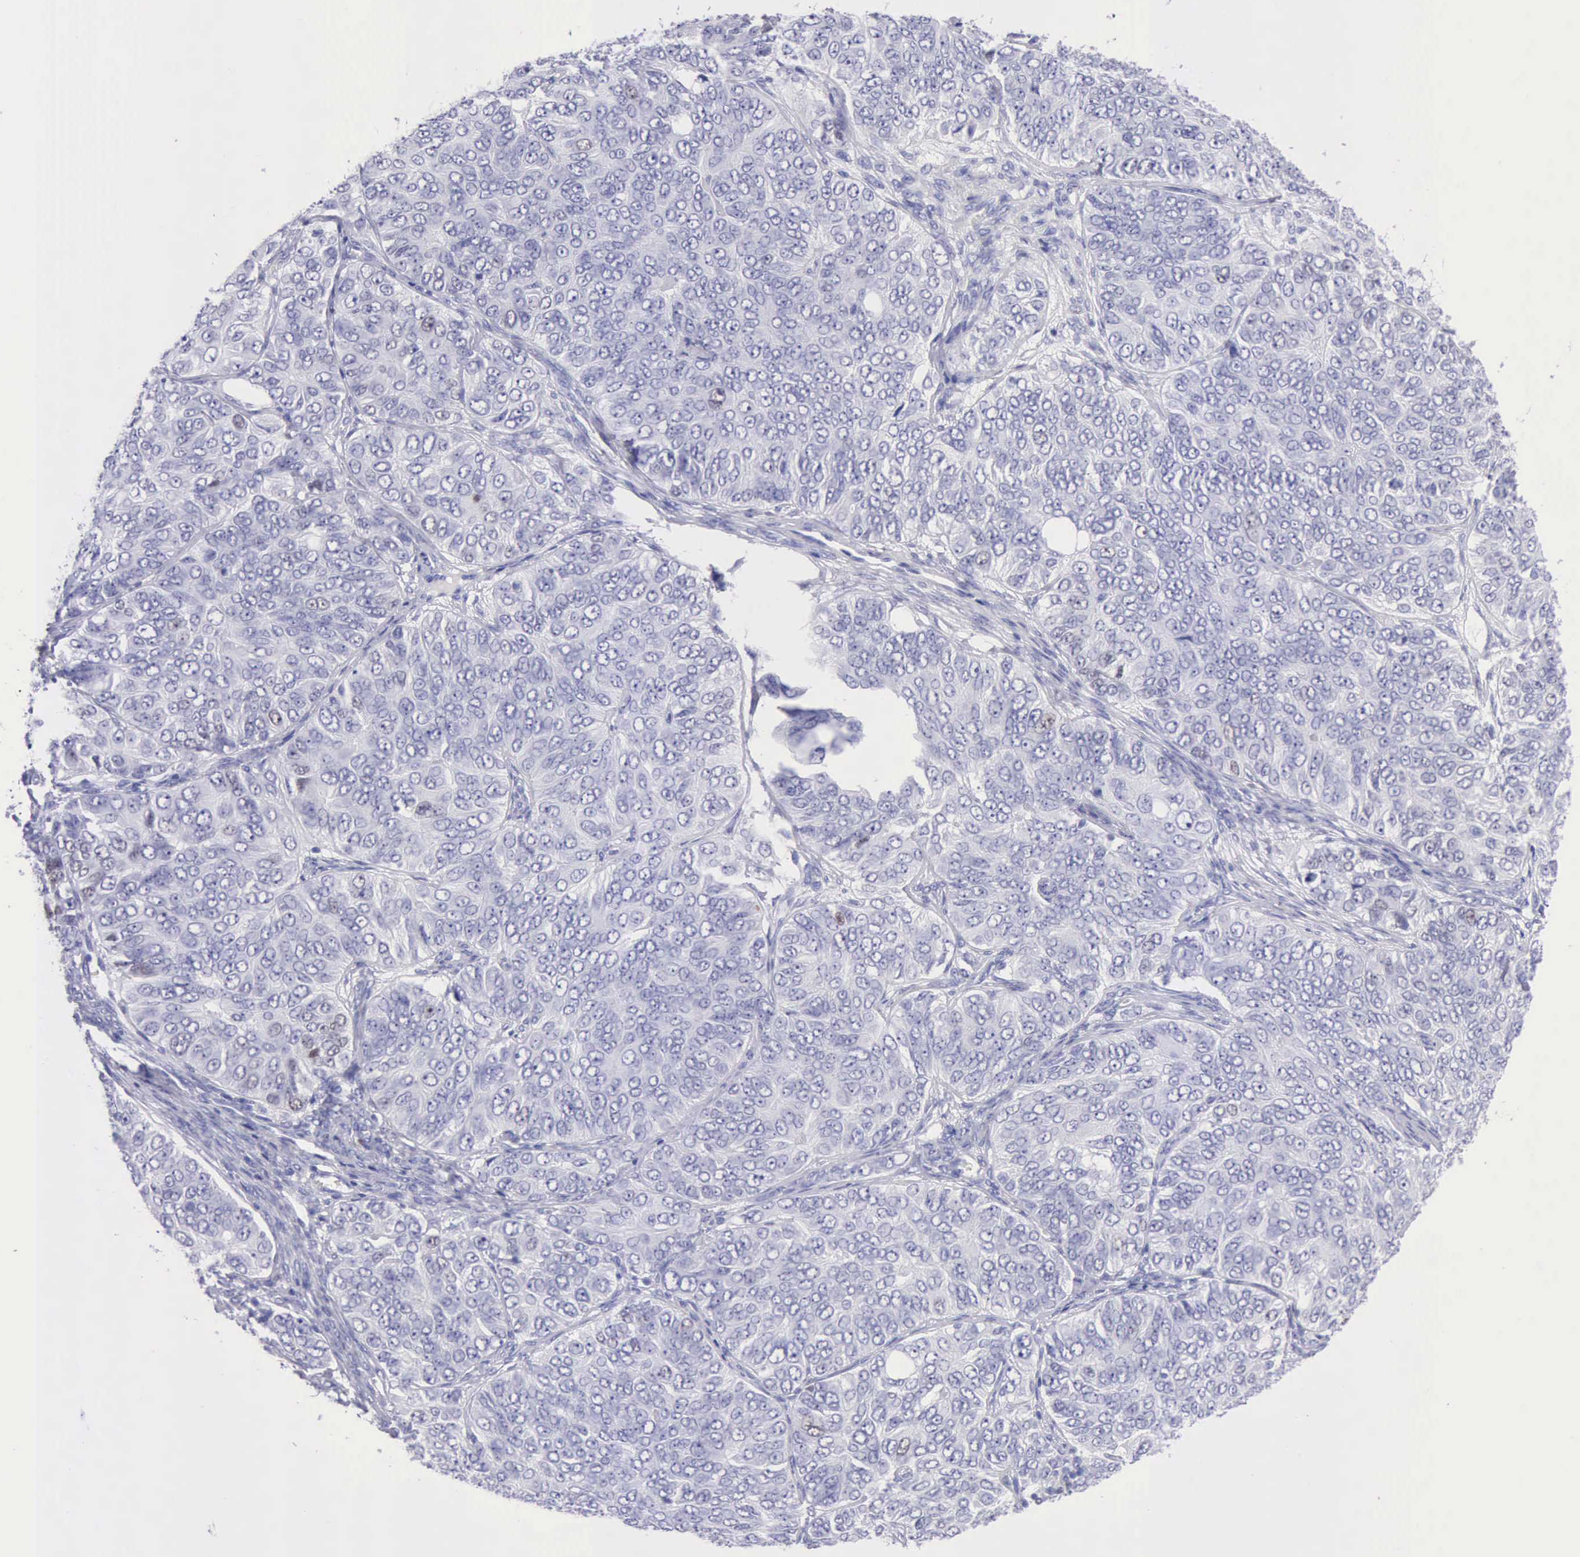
{"staining": {"intensity": "weak", "quantity": "<25%", "location": "nuclear"}, "tissue": "ovarian cancer", "cell_type": "Tumor cells", "image_type": "cancer", "snomed": [{"axis": "morphology", "description": "Carcinoma, endometroid"}, {"axis": "topography", "description": "Ovary"}], "caption": "Histopathology image shows no significant protein expression in tumor cells of ovarian cancer.", "gene": "MCM2", "patient": {"sex": "female", "age": 51}}